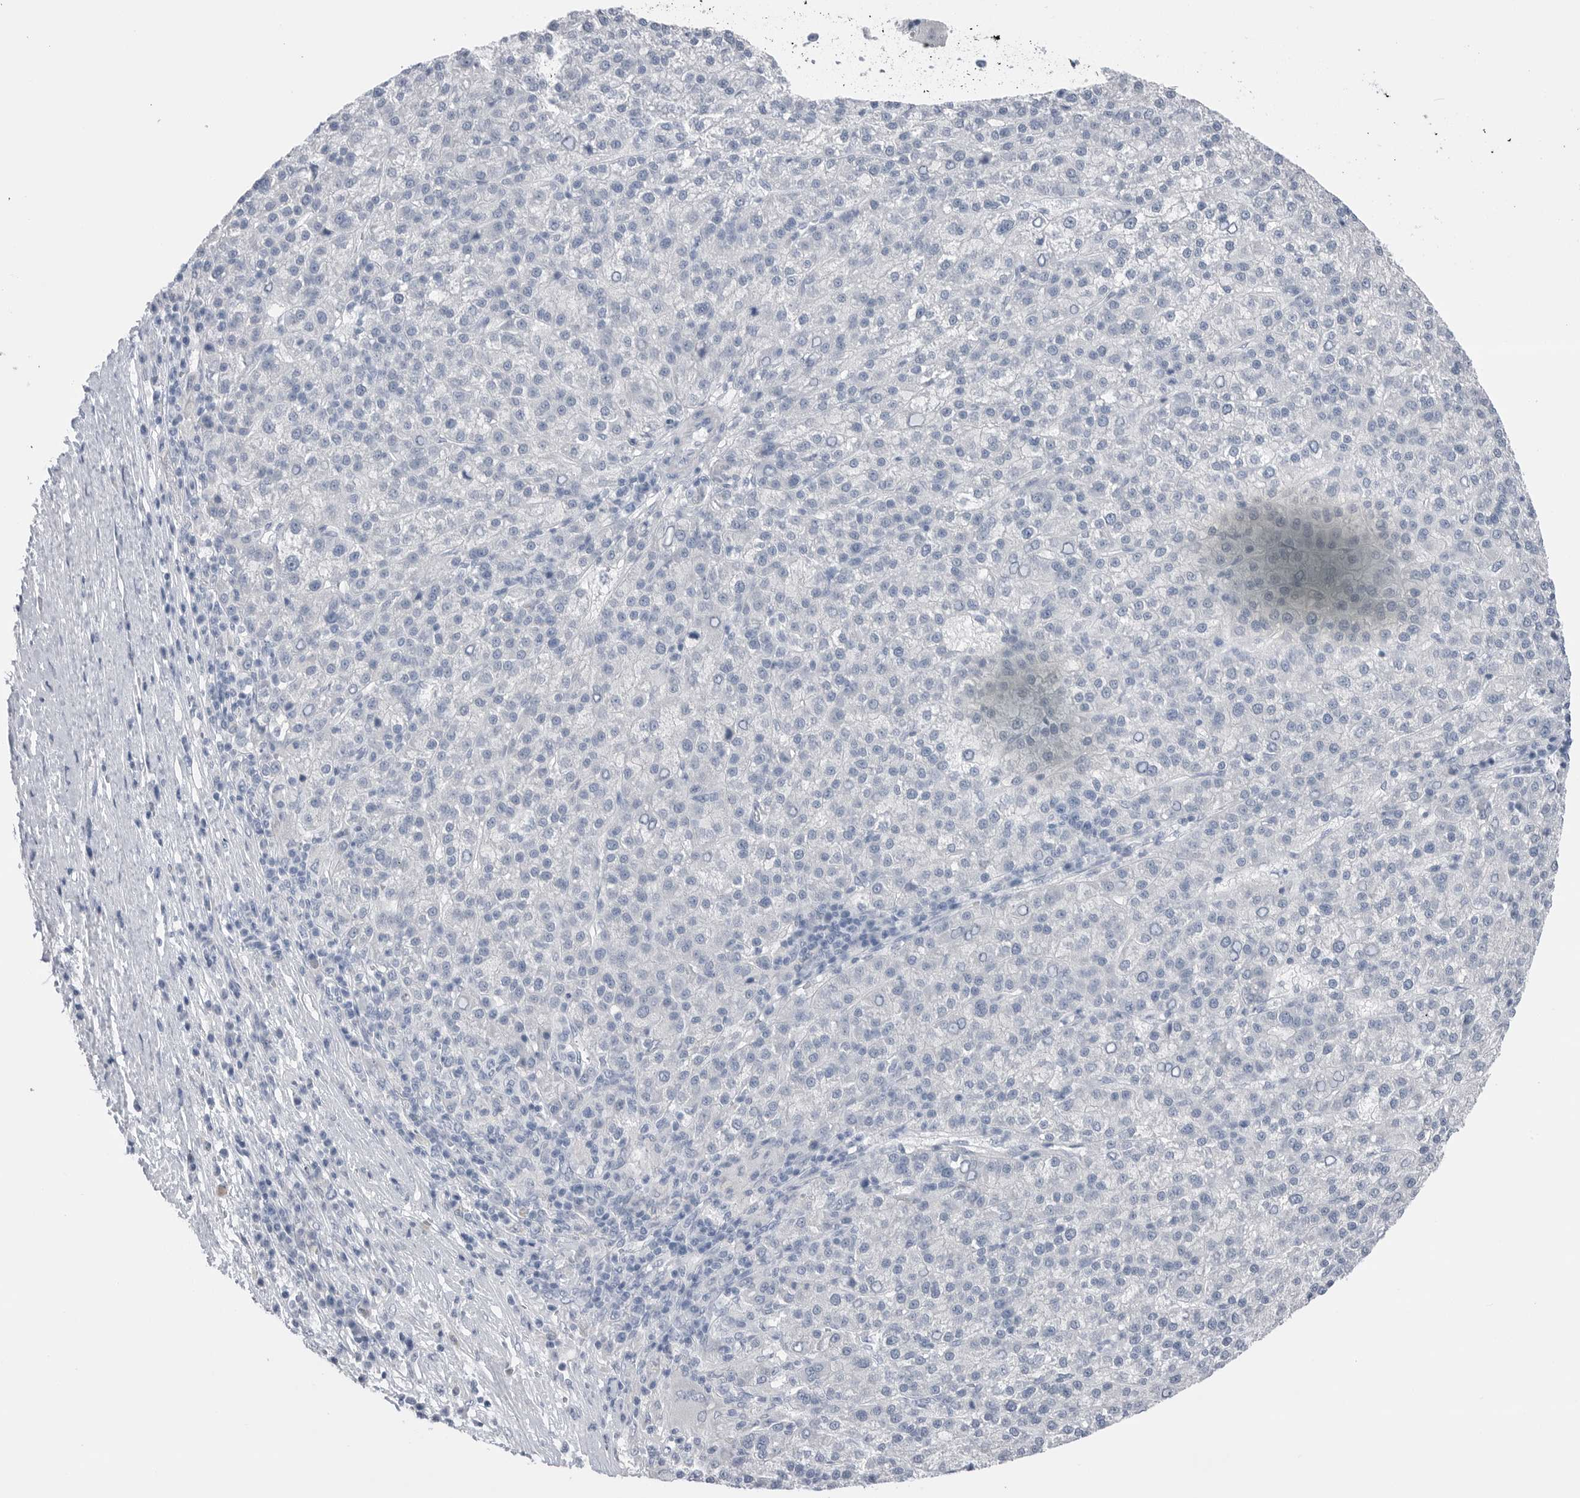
{"staining": {"intensity": "negative", "quantity": "none", "location": "none"}, "tissue": "liver cancer", "cell_type": "Tumor cells", "image_type": "cancer", "snomed": [{"axis": "morphology", "description": "Carcinoma, Hepatocellular, NOS"}, {"axis": "topography", "description": "Liver"}], "caption": "There is no significant staining in tumor cells of liver cancer.", "gene": "ABHD12", "patient": {"sex": "female", "age": 58}}